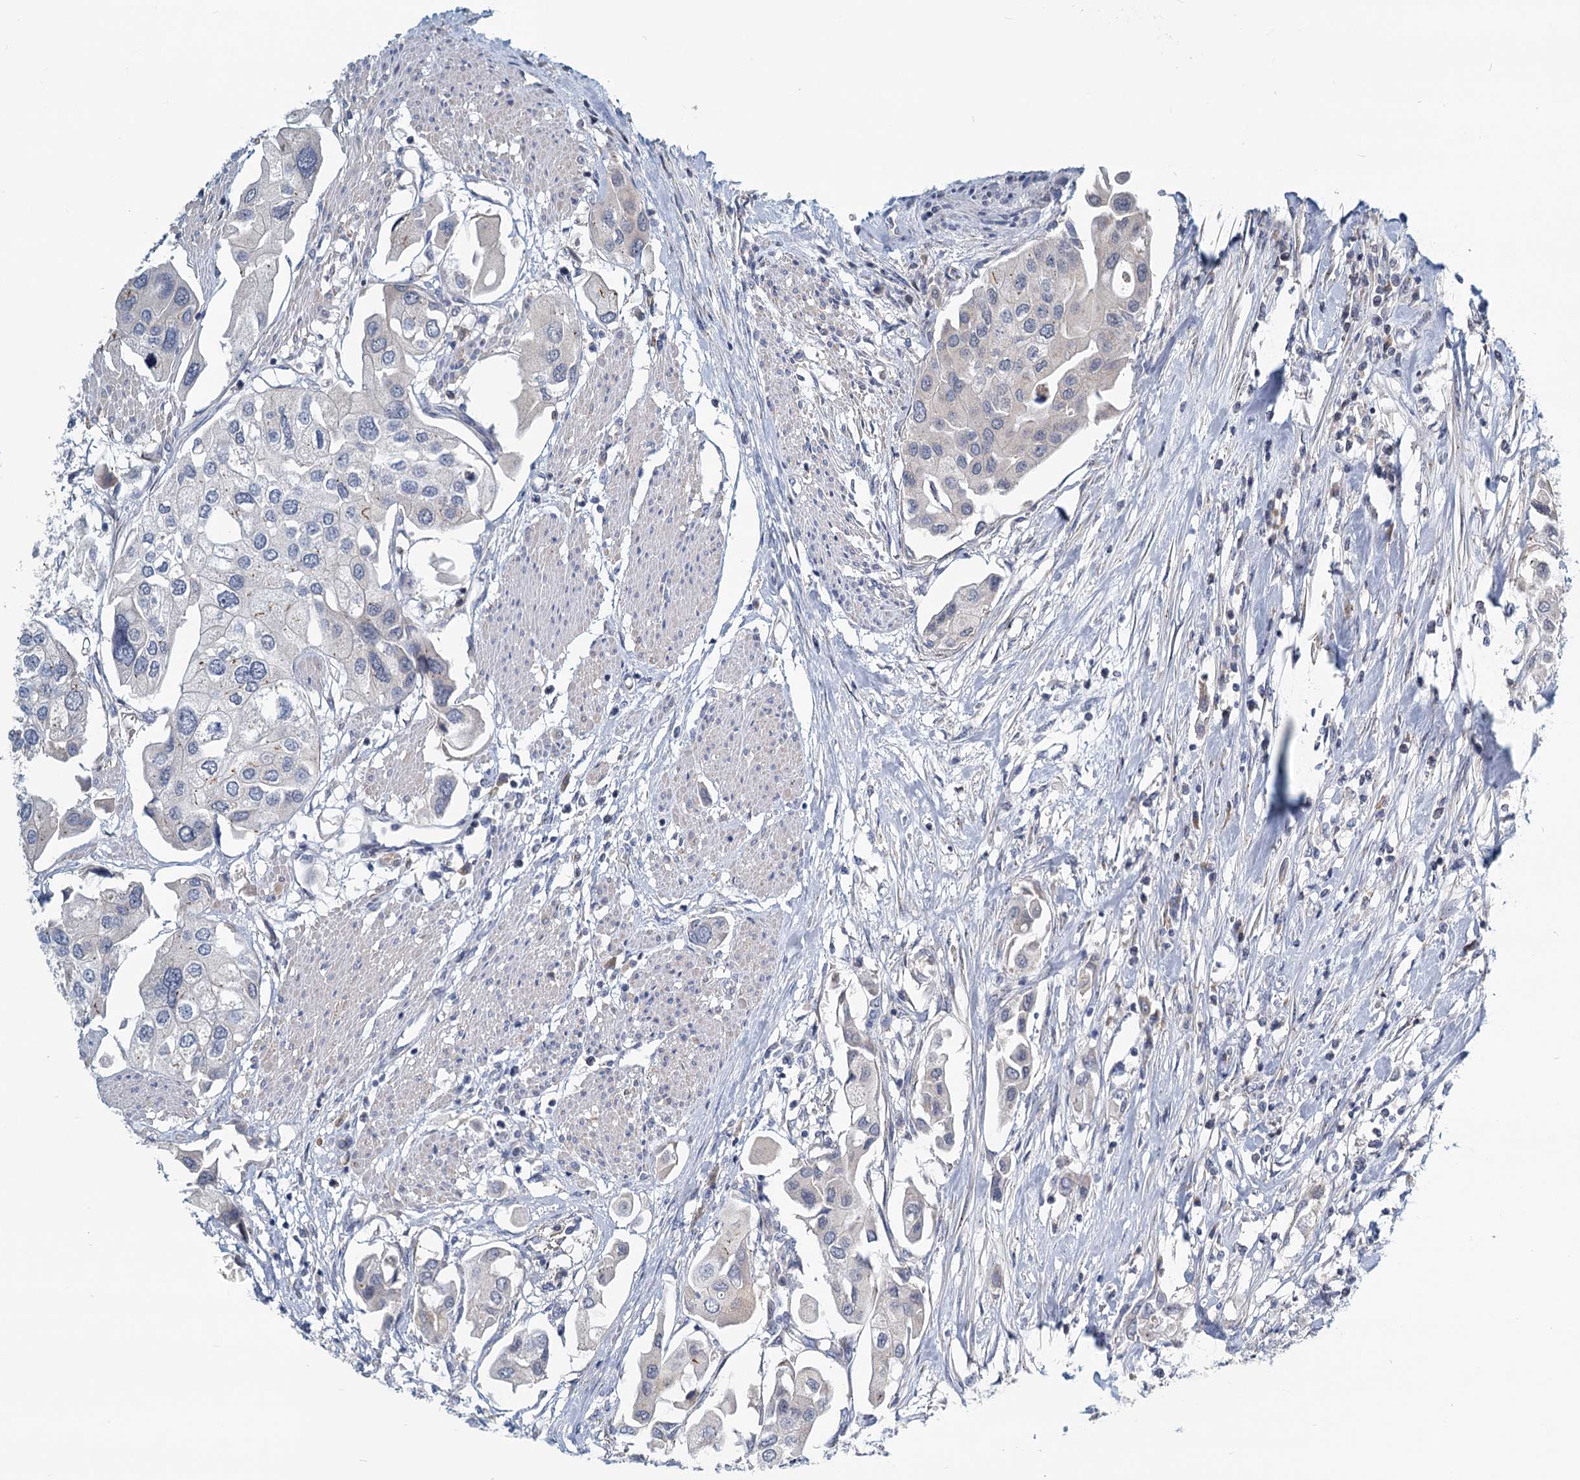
{"staining": {"intensity": "negative", "quantity": "none", "location": "none"}, "tissue": "urothelial cancer", "cell_type": "Tumor cells", "image_type": "cancer", "snomed": [{"axis": "morphology", "description": "Urothelial carcinoma, High grade"}, {"axis": "topography", "description": "Urinary bladder"}], "caption": "Tumor cells are negative for protein expression in human urothelial carcinoma (high-grade).", "gene": "STAP1", "patient": {"sex": "male", "age": 64}}